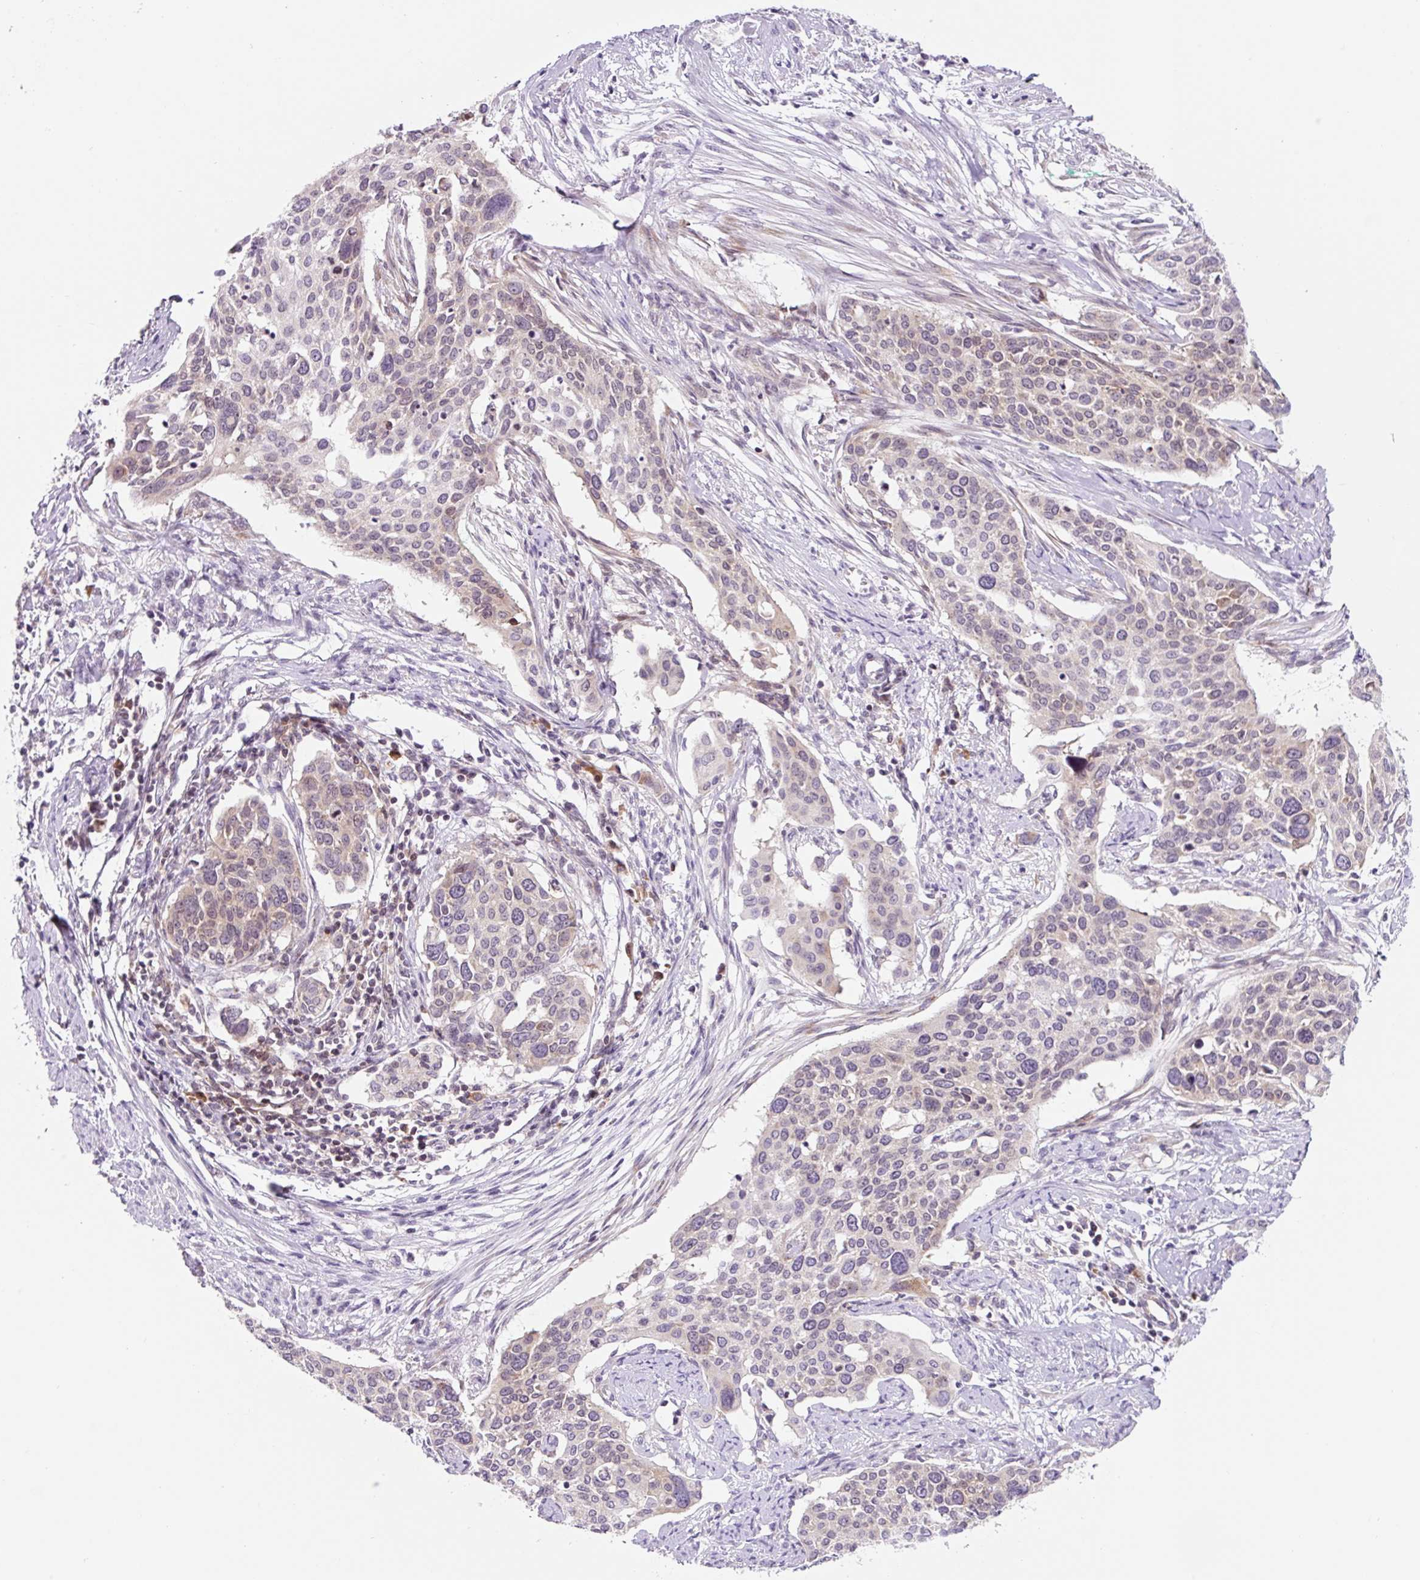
{"staining": {"intensity": "weak", "quantity": "<25%", "location": "cytoplasmic/membranous"}, "tissue": "cervical cancer", "cell_type": "Tumor cells", "image_type": "cancer", "snomed": [{"axis": "morphology", "description": "Squamous cell carcinoma, NOS"}, {"axis": "topography", "description": "Cervix"}], "caption": "There is no significant expression in tumor cells of cervical cancer.", "gene": "RPL41", "patient": {"sex": "female", "age": 44}}